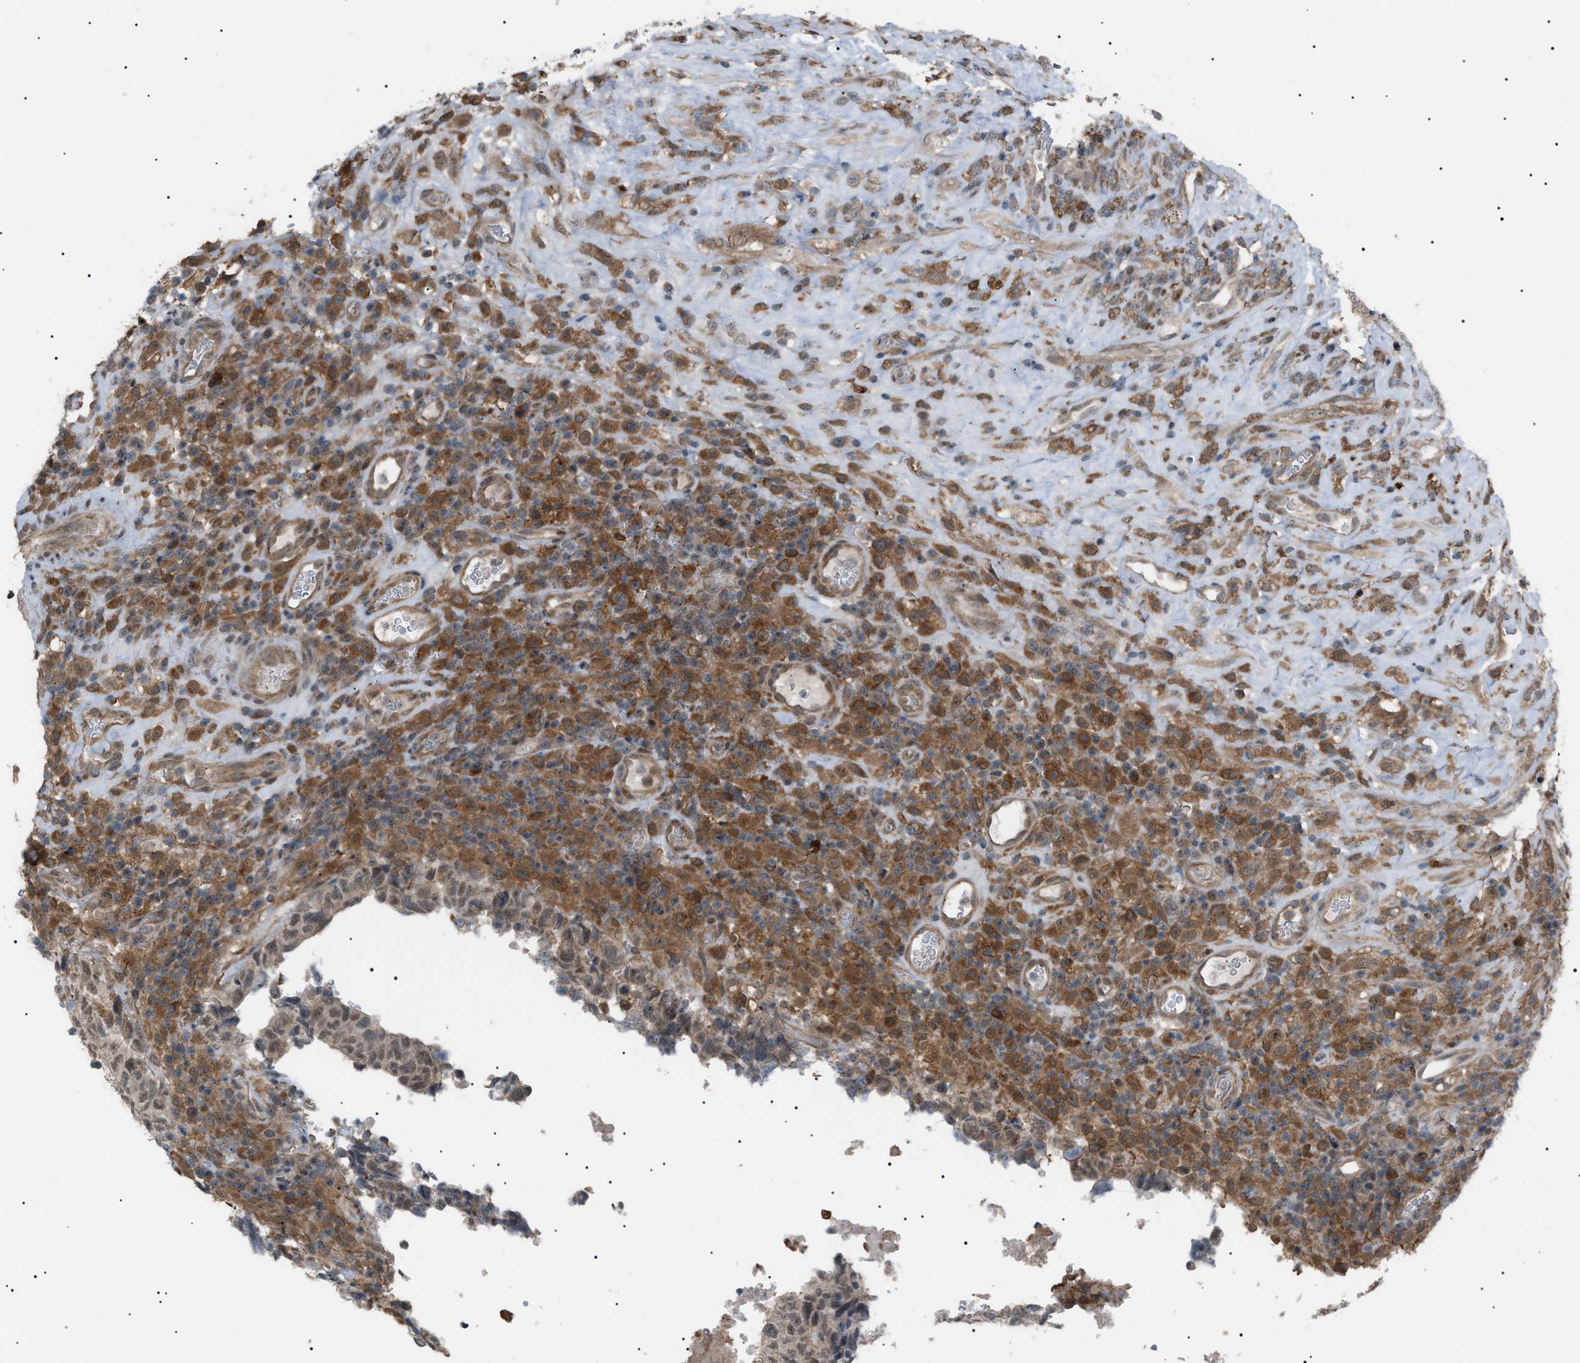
{"staining": {"intensity": "moderate", "quantity": "25%-75%", "location": "cytoplasmic/membranous"}, "tissue": "testis cancer", "cell_type": "Tumor cells", "image_type": "cancer", "snomed": [{"axis": "morphology", "description": "Necrosis, NOS"}, {"axis": "morphology", "description": "Carcinoma, Embryonal, NOS"}, {"axis": "topography", "description": "Testis"}], "caption": "Testis cancer (embryonal carcinoma) stained for a protein (brown) exhibits moderate cytoplasmic/membranous positive expression in about 25%-75% of tumor cells.", "gene": "LPIN2", "patient": {"sex": "male", "age": 19}}